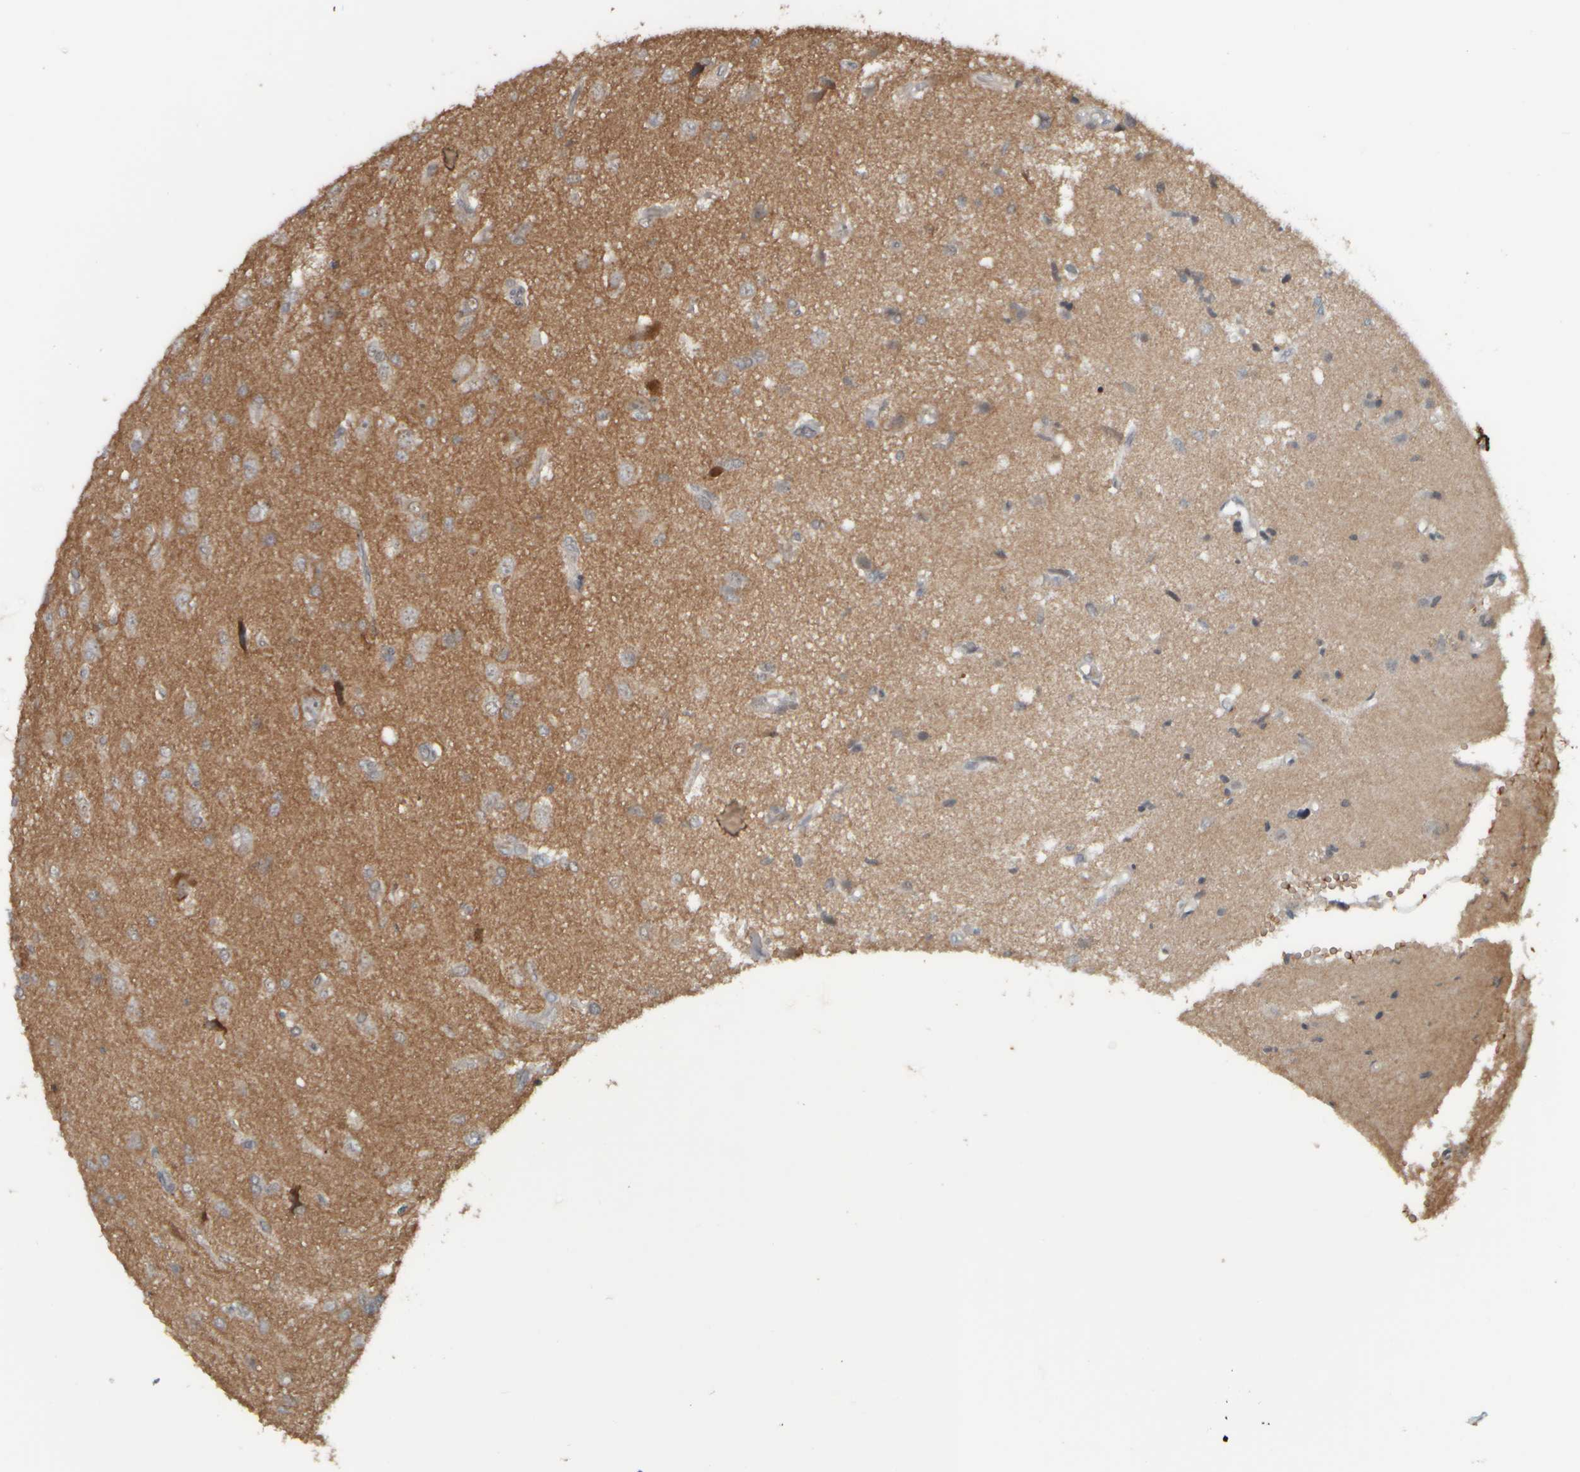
{"staining": {"intensity": "weak", "quantity": "<25%", "location": "cytoplasmic/membranous"}, "tissue": "glioma", "cell_type": "Tumor cells", "image_type": "cancer", "snomed": [{"axis": "morphology", "description": "Glioma, malignant, High grade"}, {"axis": "topography", "description": "Brain"}], "caption": "DAB (3,3'-diaminobenzidine) immunohistochemical staining of malignant high-grade glioma shows no significant expression in tumor cells.", "gene": "NAPG", "patient": {"sex": "female", "age": 59}}